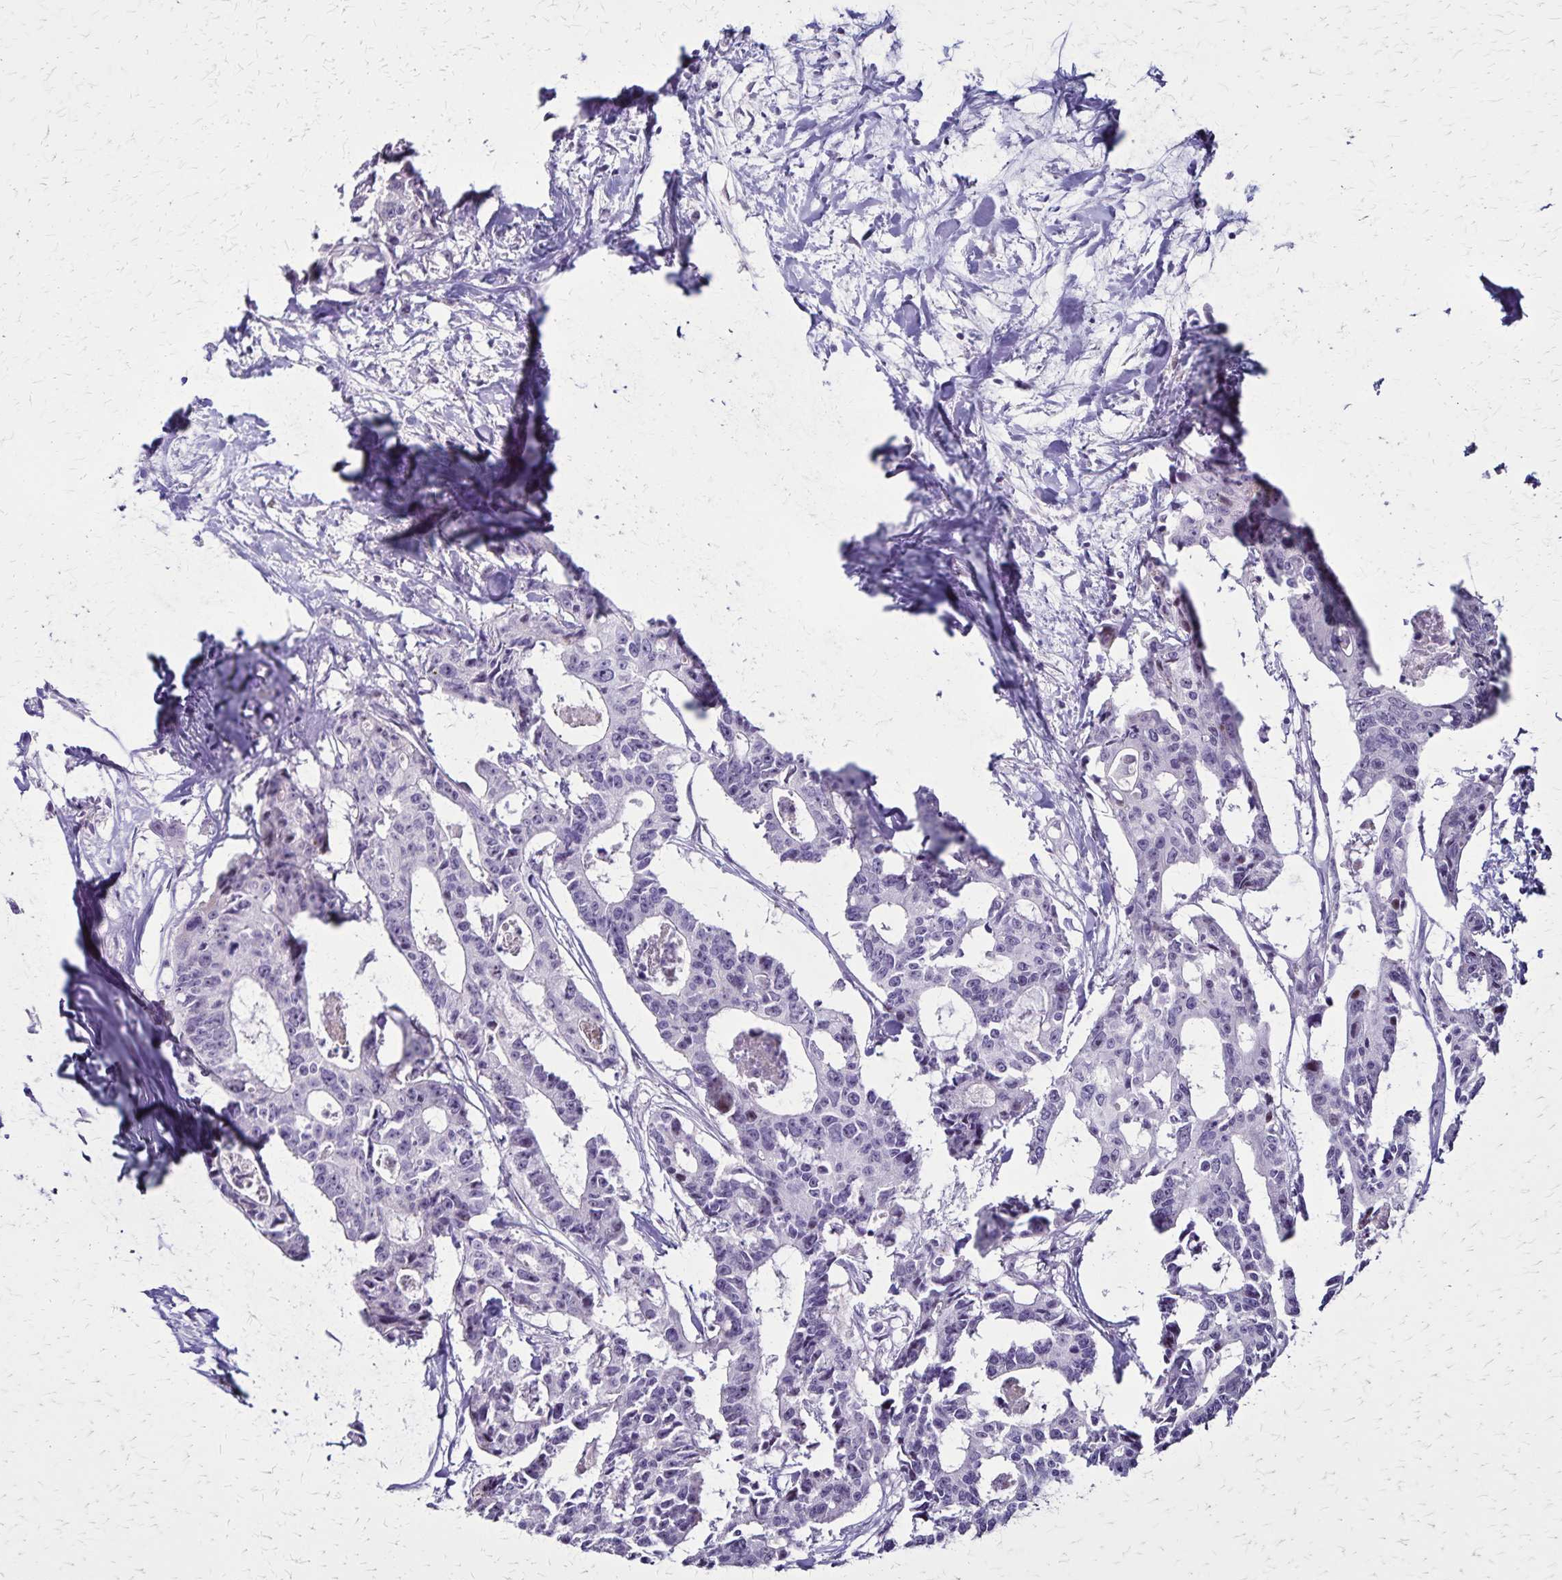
{"staining": {"intensity": "negative", "quantity": "none", "location": "none"}, "tissue": "colorectal cancer", "cell_type": "Tumor cells", "image_type": "cancer", "snomed": [{"axis": "morphology", "description": "Adenocarcinoma, NOS"}, {"axis": "topography", "description": "Rectum"}], "caption": "Histopathology image shows no protein positivity in tumor cells of colorectal adenocarcinoma tissue.", "gene": "OR51B5", "patient": {"sex": "male", "age": 57}}